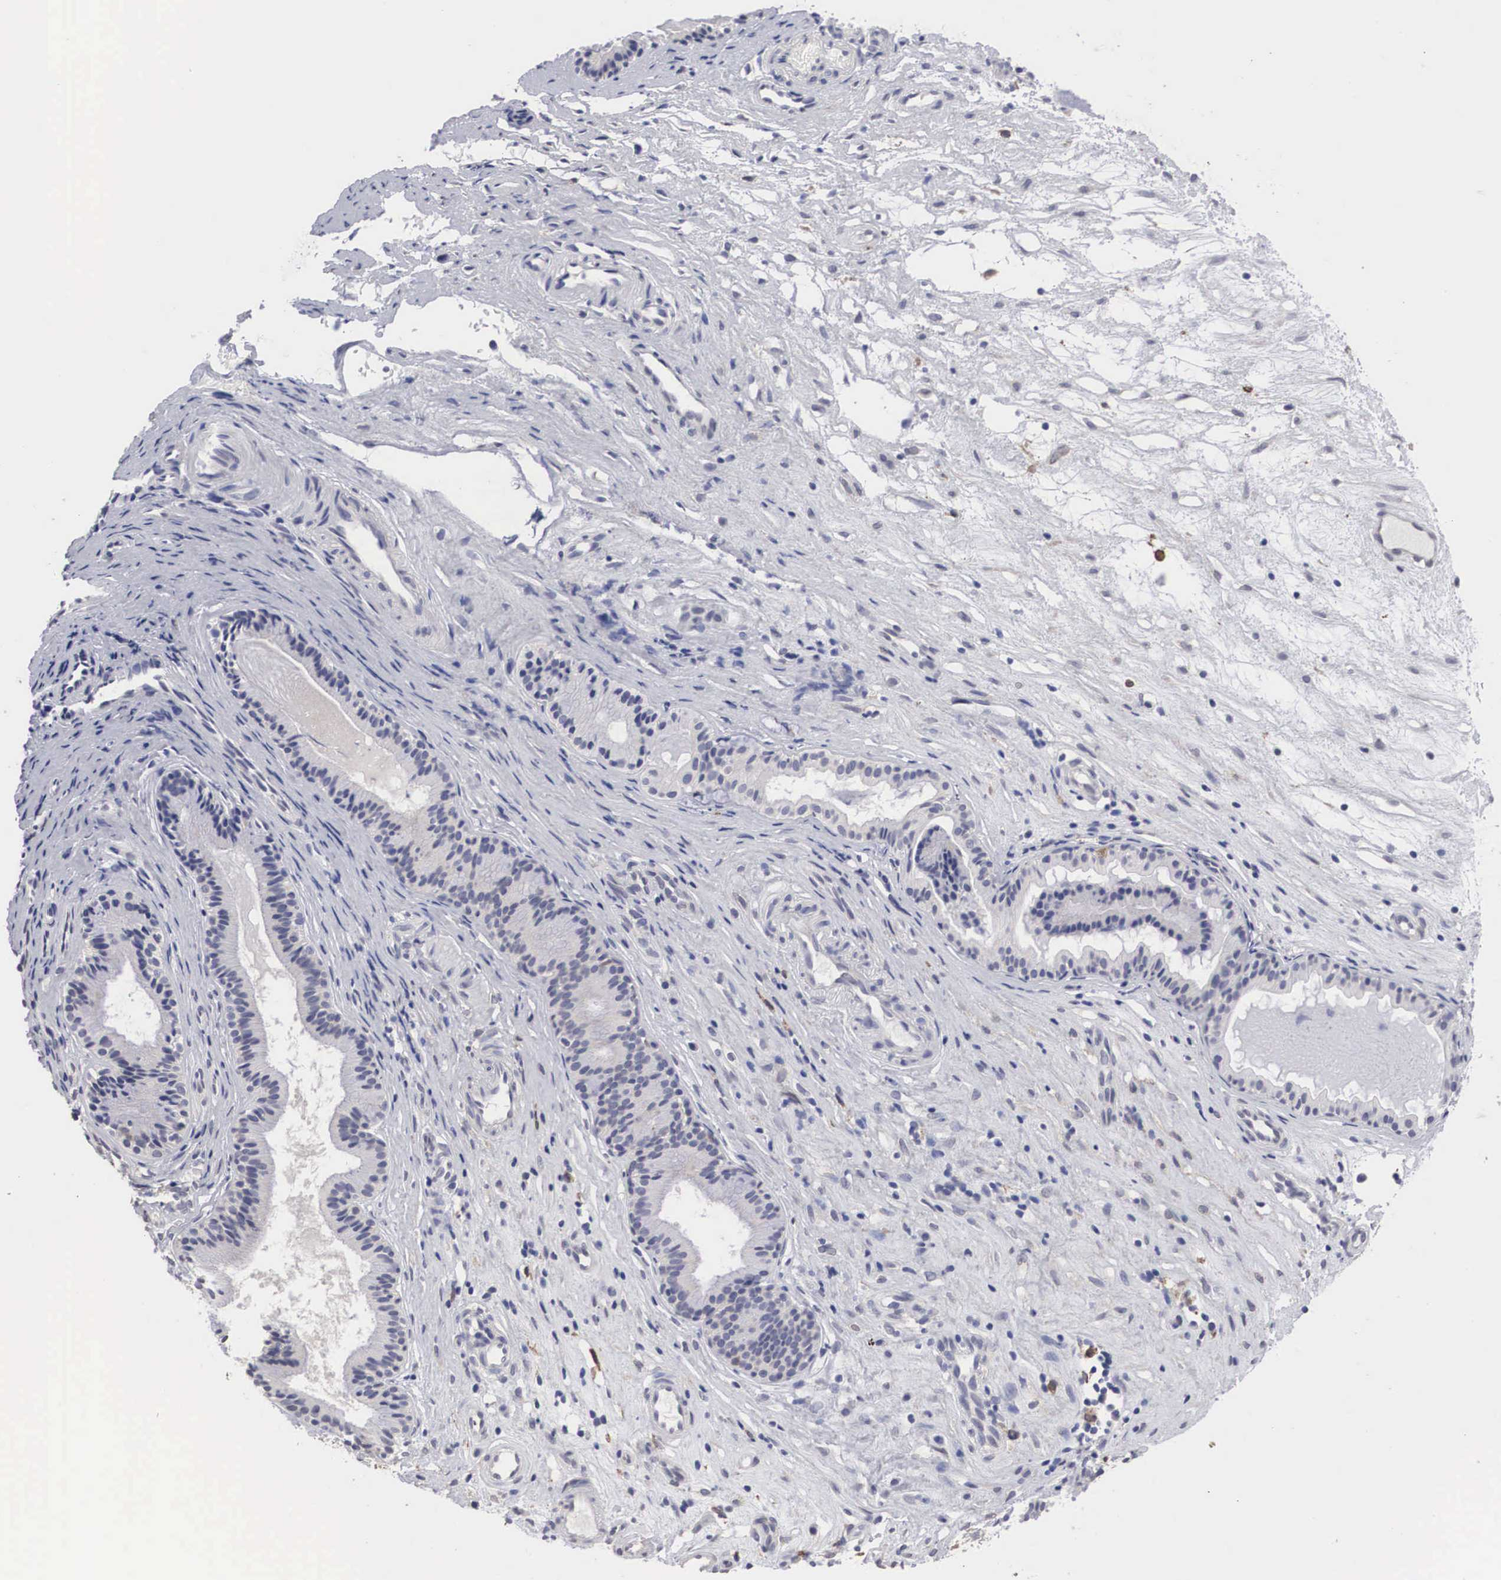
{"staining": {"intensity": "weak", "quantity": "25%-75%", "location": "cytoplasmic/membranous"}, "tissue": "nasopharynx", "cell_type": "Respiratory epithelial cells", "image_type": "normal", "snomed": [{"axis": "morphology", "description": "Normal tissue, NOS"}, {"axis": "topography", "description": "Nasopharynx"}], "caption": "A brown stain shows weak cytoplasmic/membranous expression of a protein in respiratory epithelial cells of benign human nasopharynx. (DAB (3,3'-diaminobenzidine) IHC with brightfield microscopy, high magnification).", "gene": "HMOX1", "patient": {"sex": "female", "age": 78}}